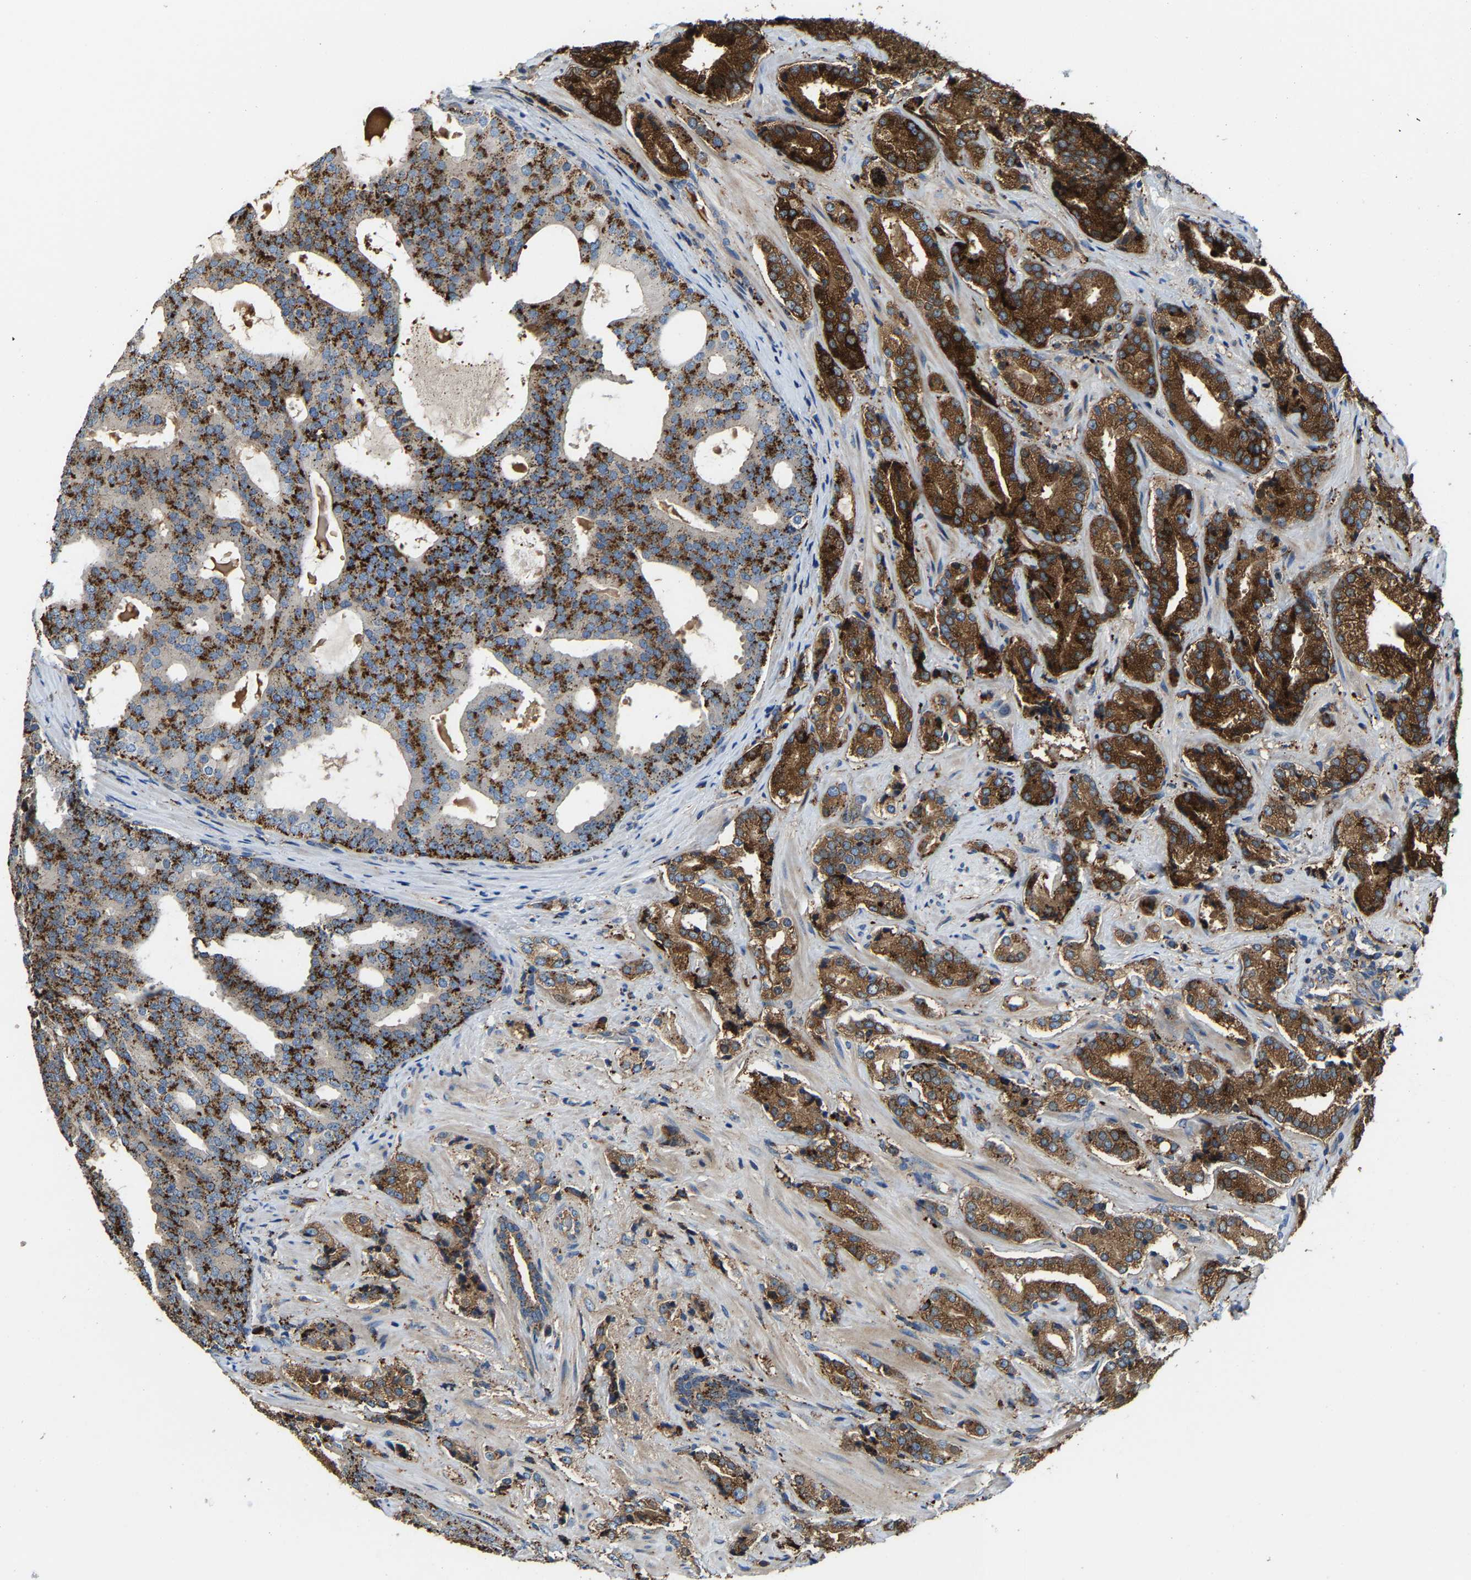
{"staining": {"intensity": "strong", "quantity": ">75%", "location": "cytoplasmic/membranous"}, "tissue": "prostate cancer", "cell_type": "Tumor cells", "image_type": "cancer", "snomed": [{"axis": "morphology", "description": "Adenocarcinoma, High grade"}, {"axis": "topography", "description": "Prostate"}], "caption": "This is a histology image of immunohistochemistry staining of prostate cancer (adenocarcinoma (high-grade)), which shows strong staining in the cytoplasmic/membranous of tumor cells.", "gene": "DPP7", "patient": {"sex": "male", "age": 71}}